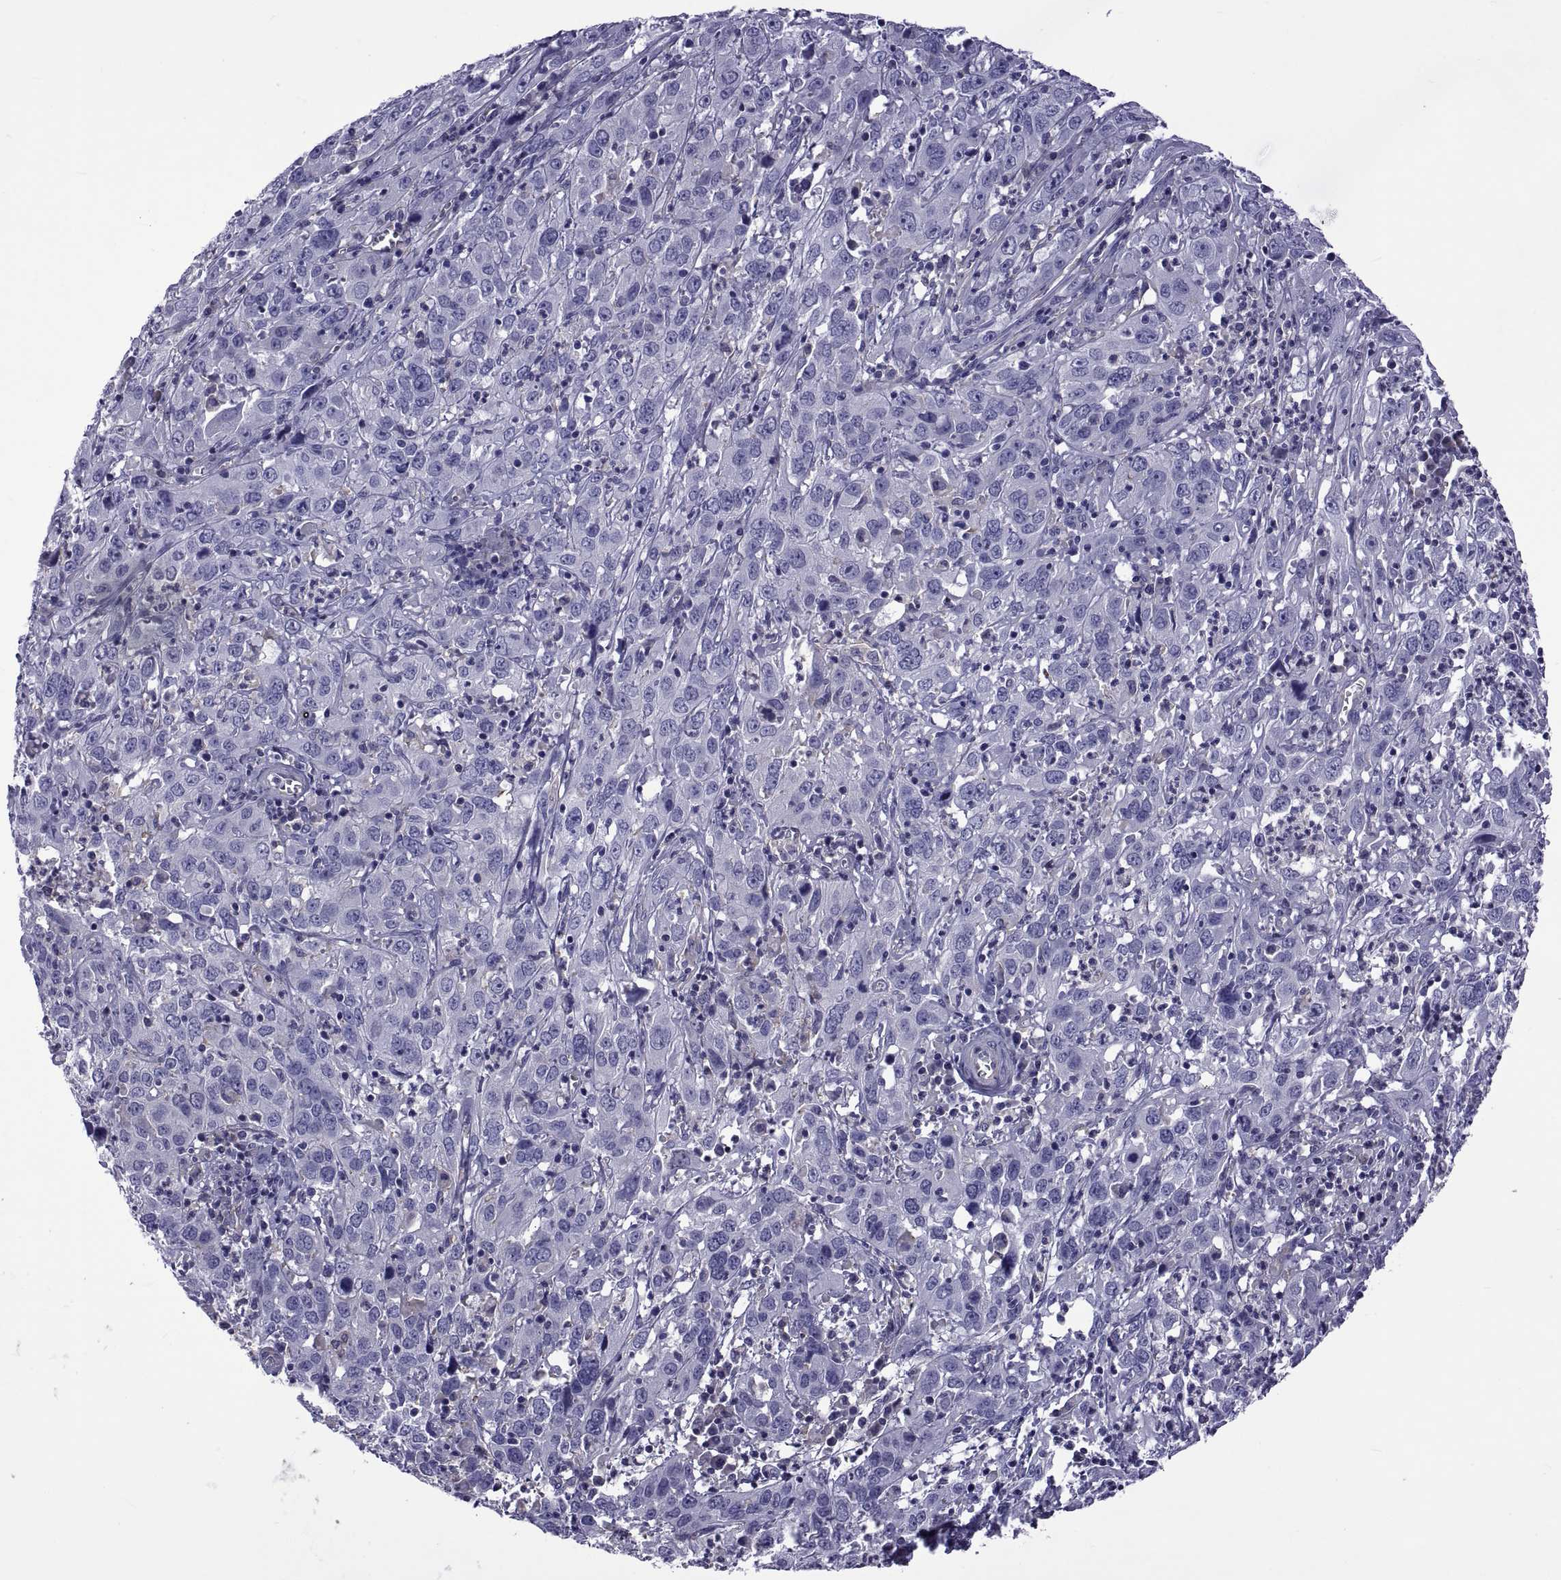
{"staining": {"intensity": "negative", "quantity": "none", "location": "none"}, "tissue": "cervical cancer", "cell_type": "Tumor cells", "image_type": "cancer", "snomed": [{"axis": "morphology", "description": "Squamous cell carcinoma, NOS"}, {"axis": "topography", "description": "Cervix"}], "caption": "A high-resolution histopathology image shows immunohistochemistry staining of cervical cancer (squamous cell carcinoma), which displays no significant positivity in tumor cells. (DAB IHC, high magnification).", "gene": "TMC3", "patient": {"sex": "female", "age": 32}}